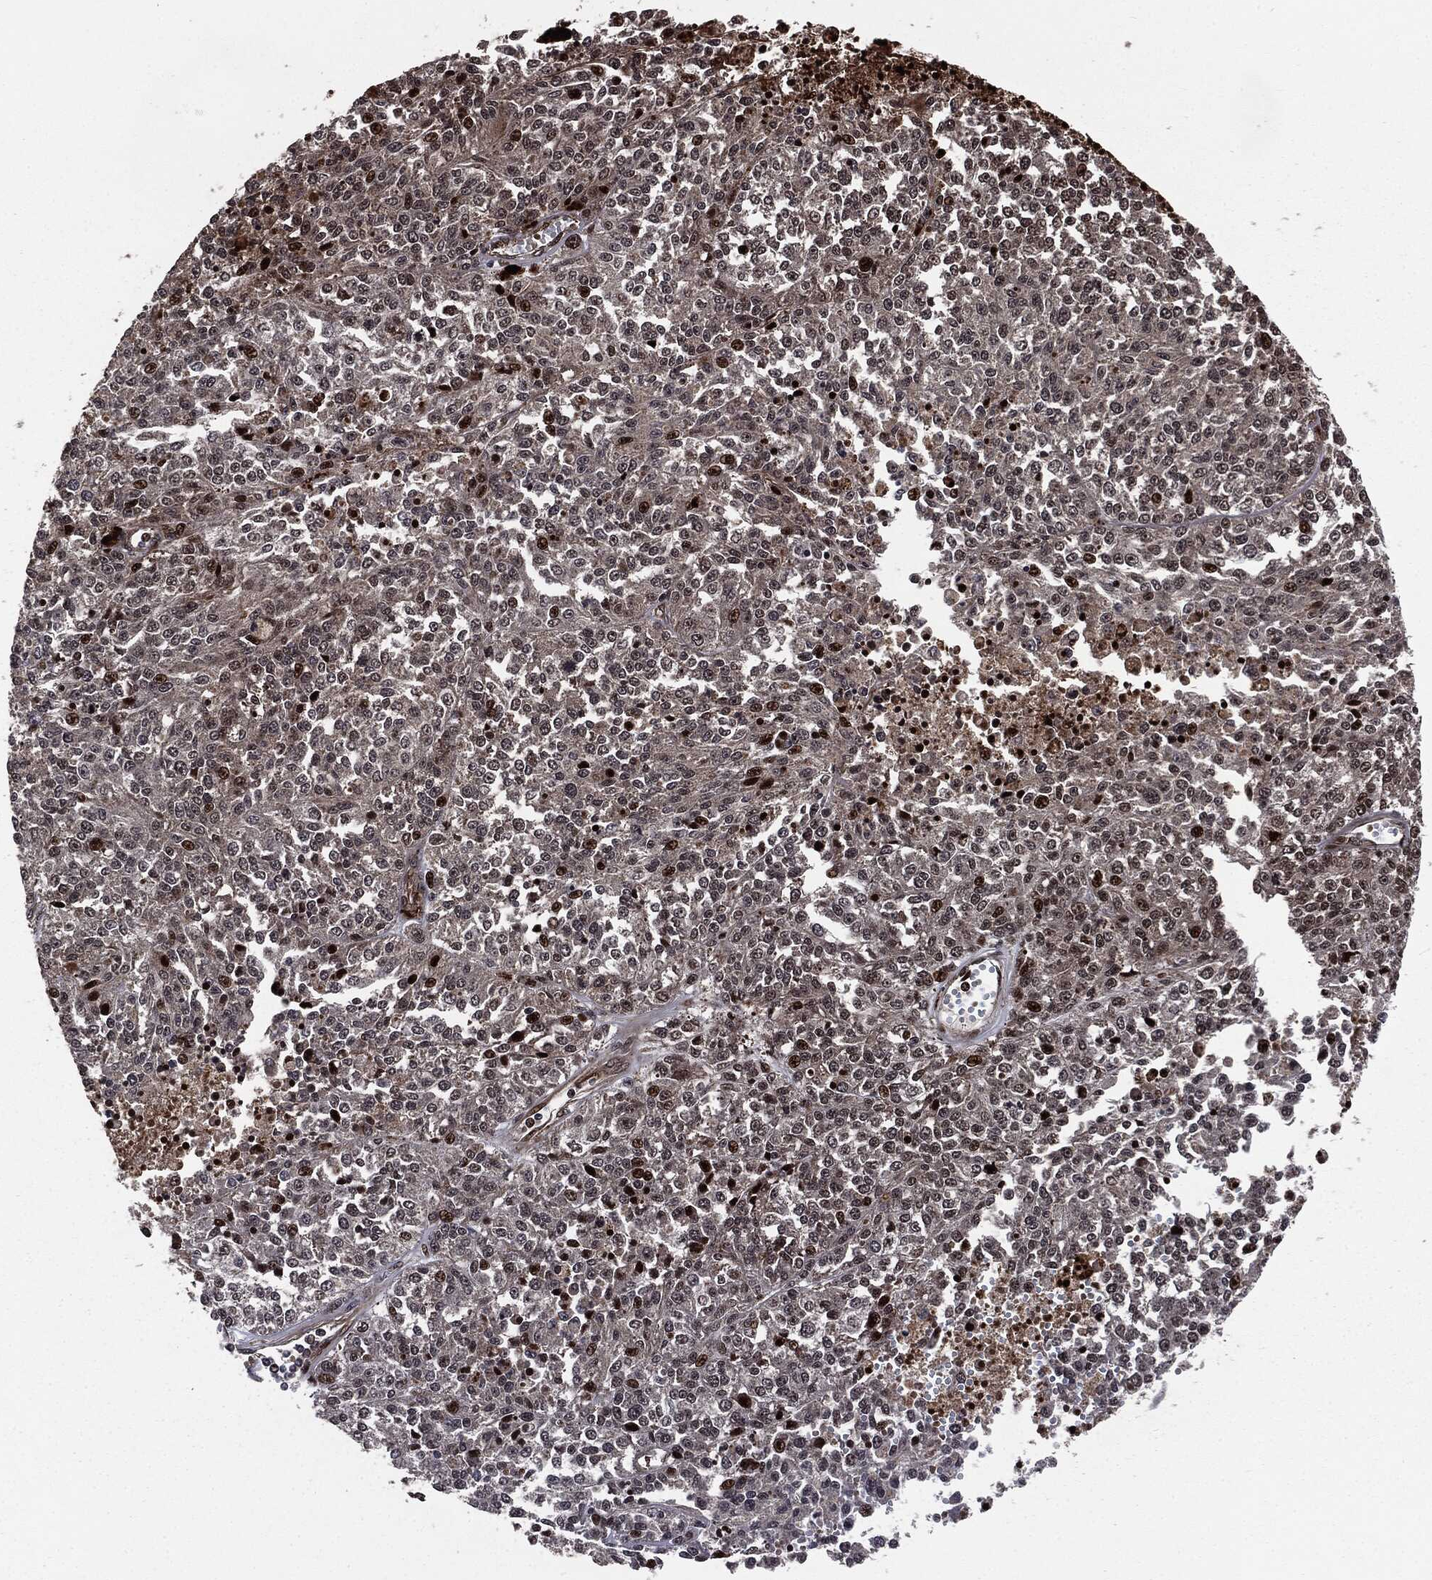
{"staining": {"intensity": "strong", "quantity": "<25%", "location": "nuclear"}, "tissue": "melanoma", "cell_type": "Tumor cells", "image_type": "cancer", "snomed": [{"axis": "morphology", "description": "Malignant melanoma, Metastatic site"}, {"axis": "topography", "description": "Lymph node"}], "caption": "Immunohistochemistry of human melanoma shows medium levels of strong nuclear staining in approximately <25% of tumor cells.", "gene": "SMAD4", "patient": {"sex": "female", "age": 64}}